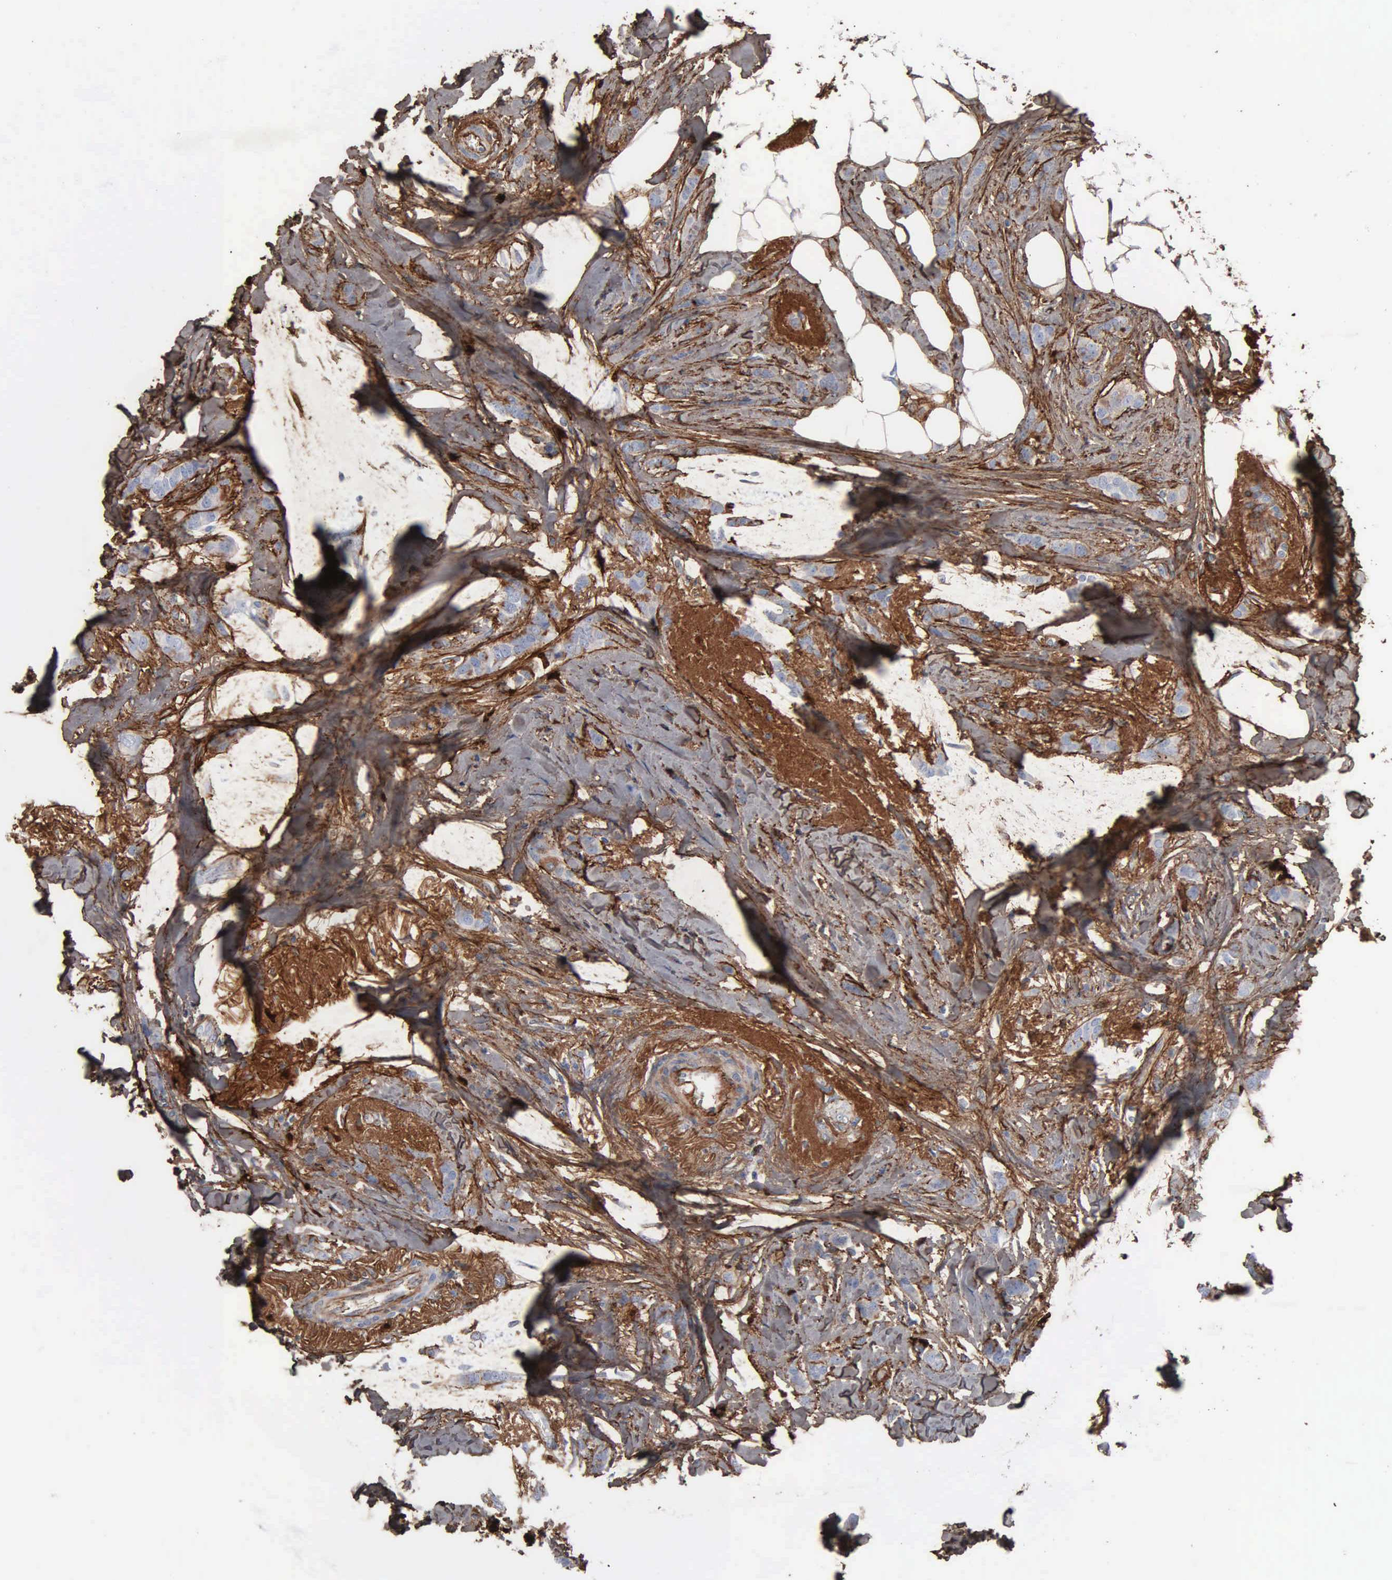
{"staining": {"intensity": "moderate", "quantity": "25%-75%", "location": "cytoplasmic/membranous"}, "tissue": "breast cancer", "cell_type": "Tumor cells", "image_type": "cancer", "snomed": [{"axis": "morphology", "description": "Lobular carcinoma"}, {"axis": "topography", "description": "Breast"}], "caption": "Immunohistochemical staining of breast lobular carcinoma reveals medium levels of moderate cytoplasmic/membranous protein staining in about 25%-75% of tumor cells.", "gene": "FN1", "patient": {"sex": "female", "age": 55}}